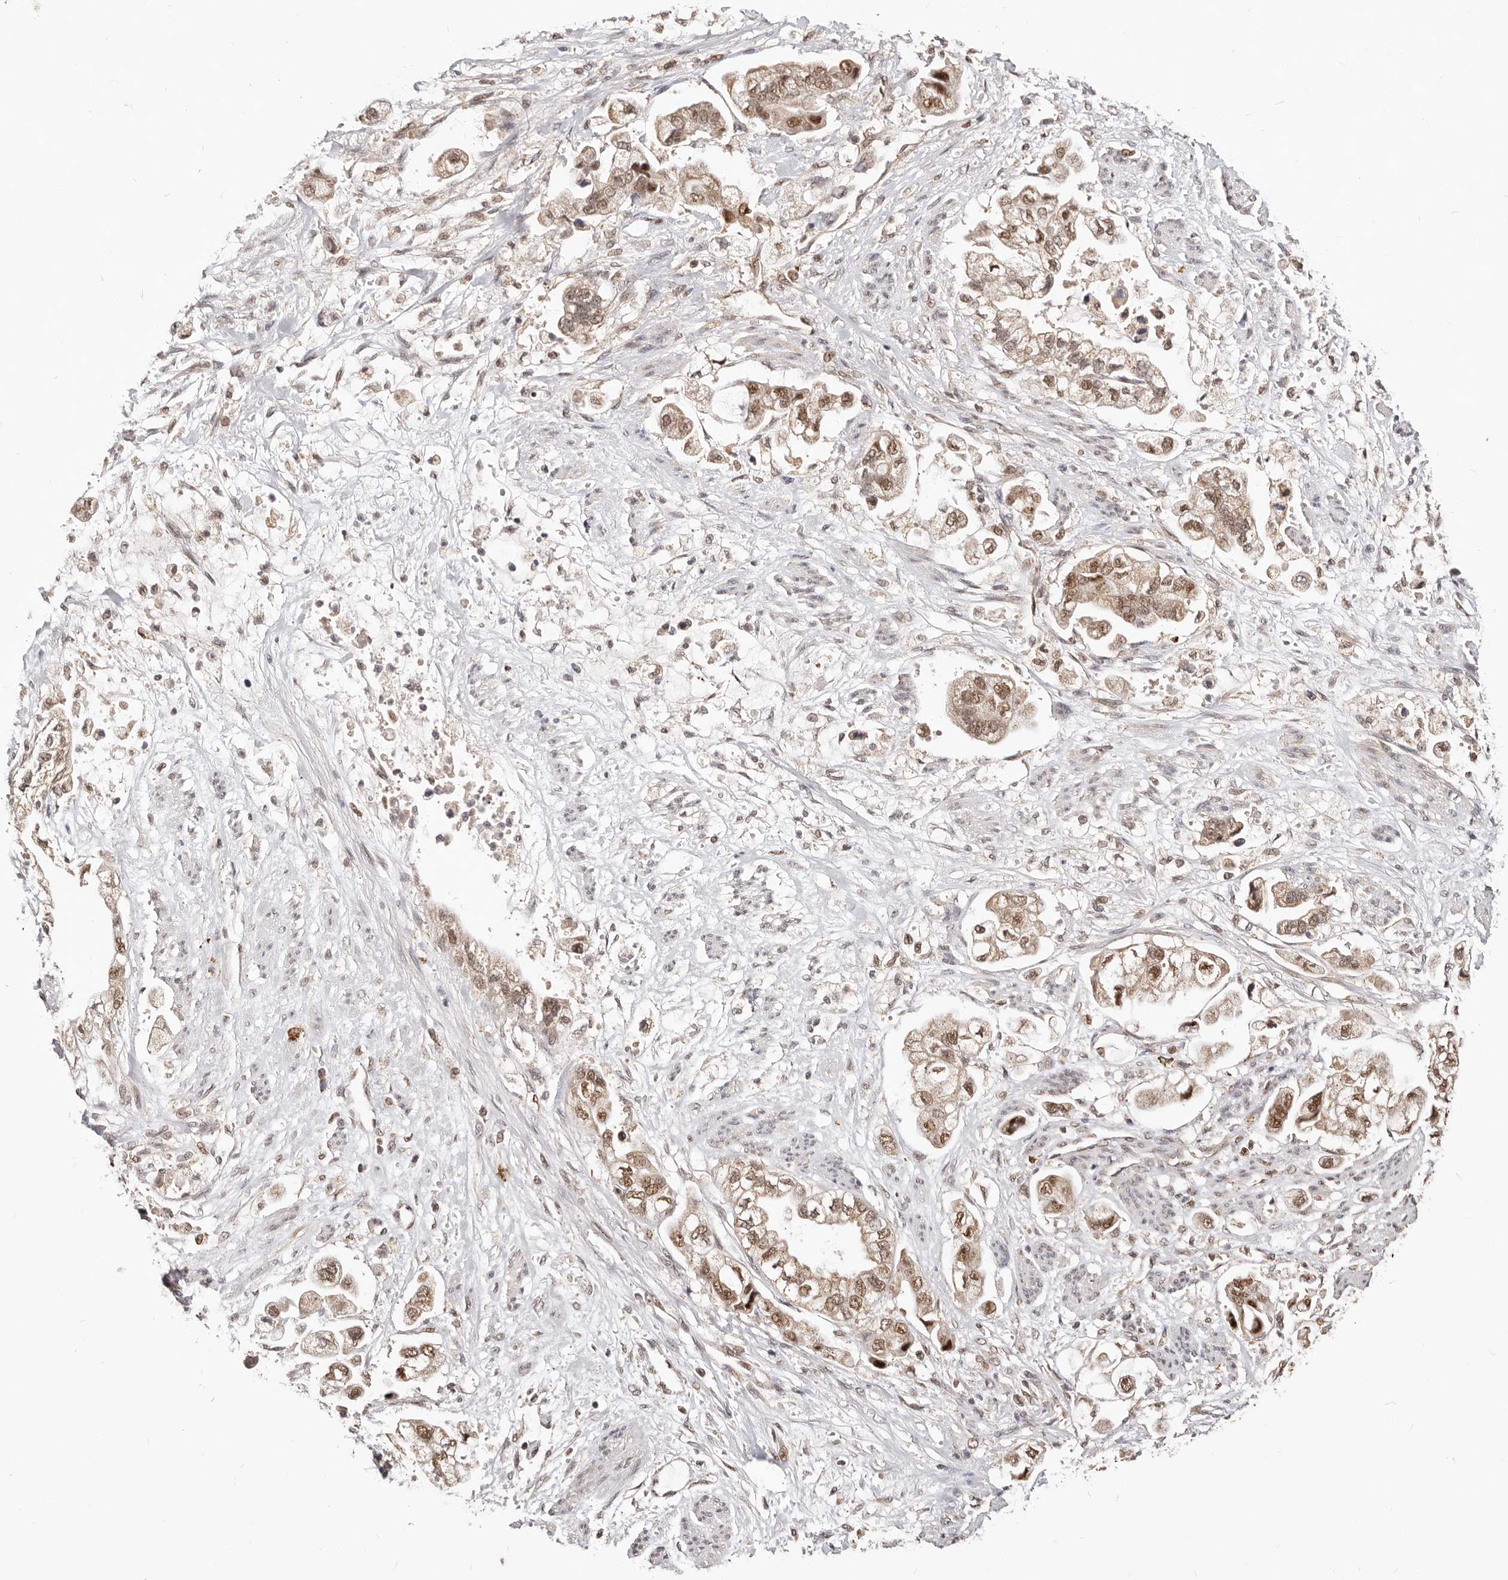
{"staining": {"intensity": "moderate", "quantity": ">75%", "location": "cytoplasmic/membranous,nuclear"}, "tissue": "stomach cancer", "cell_type": "Tumor cells", "image_type": "cancer", "snomed": [{"axis": "morphology", "description": "Adenocarcinoma, NOS"}, {"axis": "topography", "description": "Stomach"}], "caption": "Stomach cancer (adenocarcinoma) stained with a brown dye shows moderate cytoplasmic/membranous and nuclear positive expression in about >75% of tumor cells.", "gene": "SEC14L1", "patient": {"sex": "male", "age": 62}}